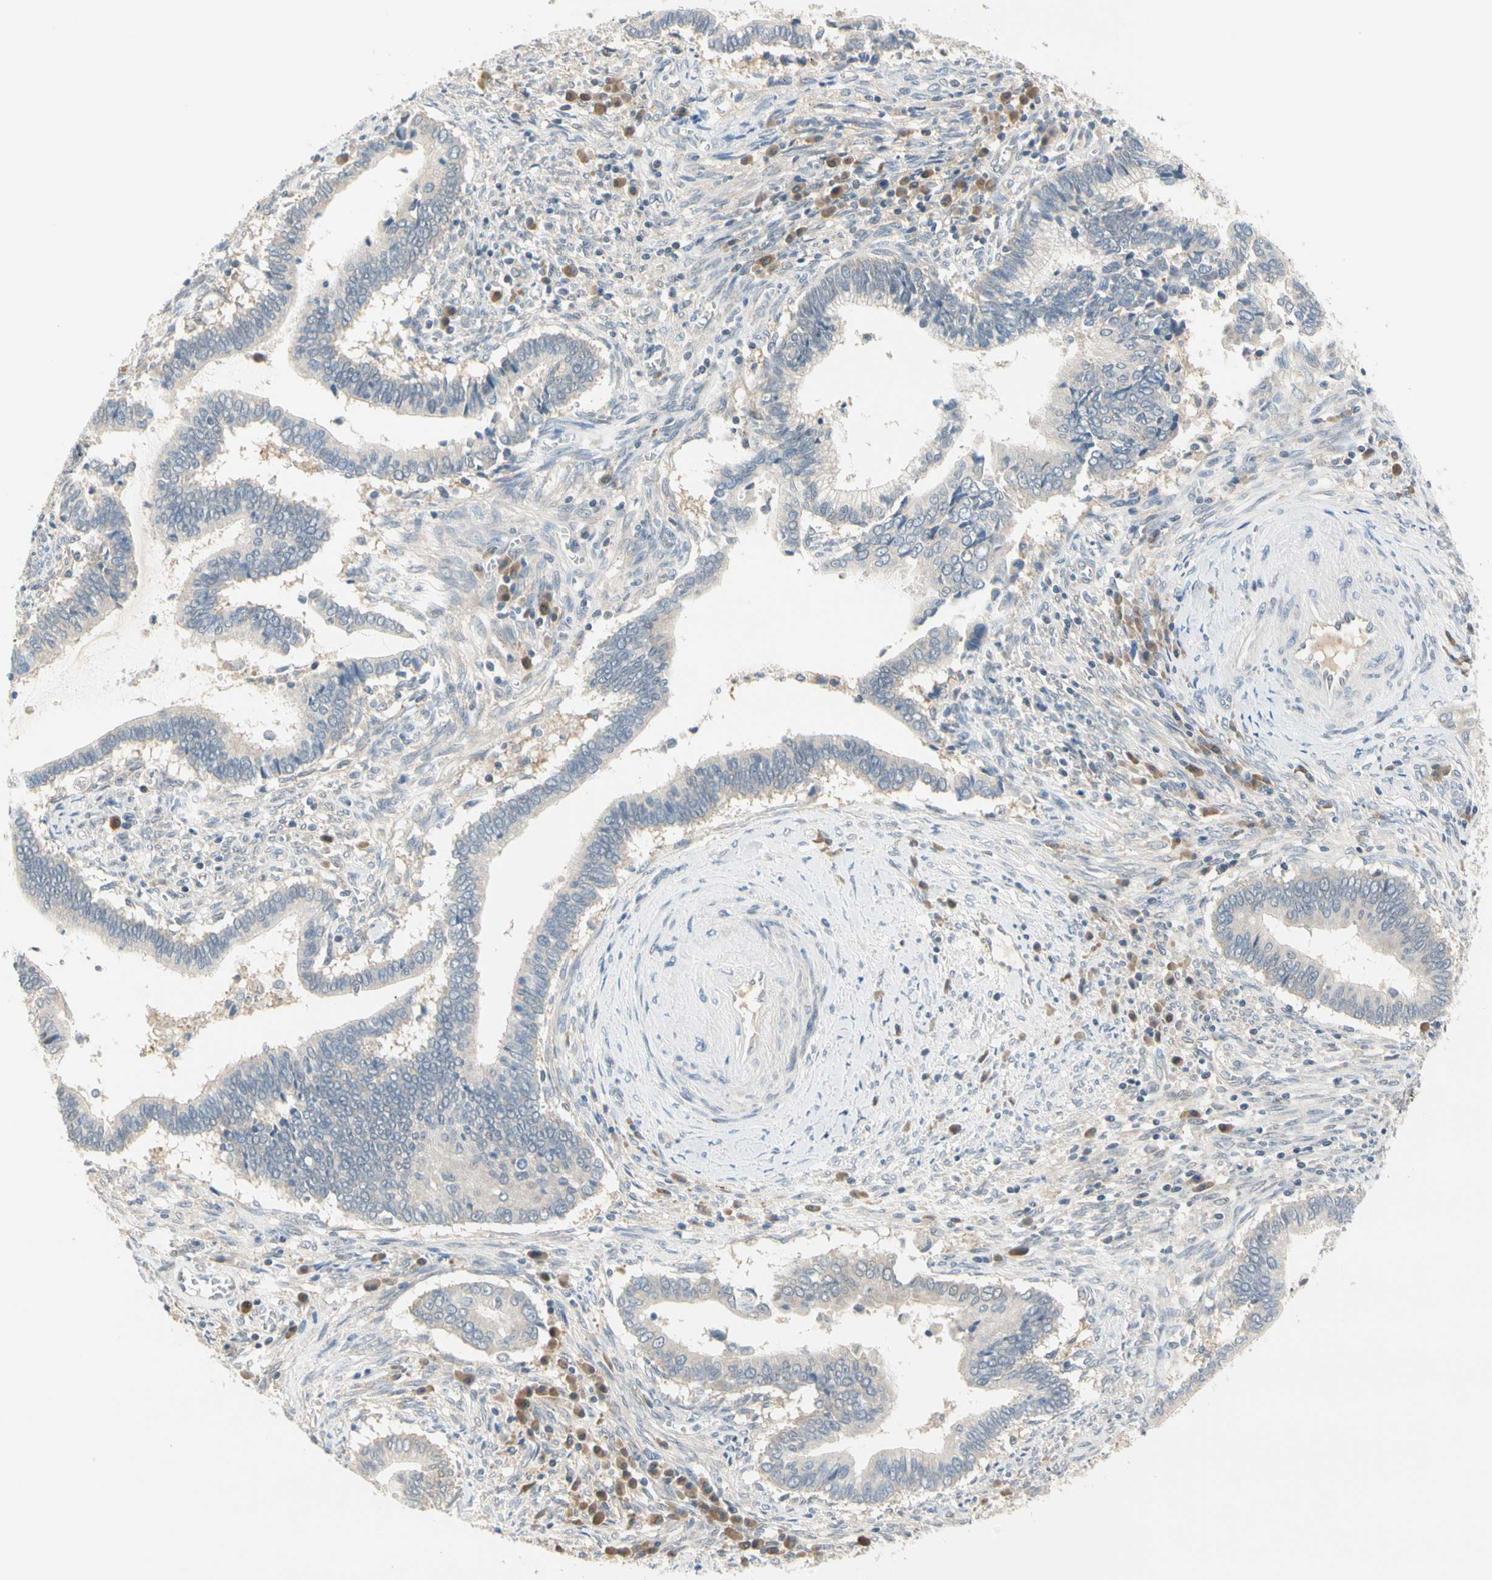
{"staining": {"intensity": "weak", "quantity": ">75%", "location": "cytoplasmic/membranous"}, "tissue": "cervical cancer", "cell_type": "Tumor cells", "image_type": "cancer", "snomed": [{"axis": "morphology", "description": "Adenocarcinoma, NOS"}, {"axis": "topography", "description": "Cervix"}], "caption": "DAB immunohistochemical staining of human cervical cancer demonstrates weak cytoplasmic/membranous protein expression in about >75% of tumor cells.", "gene": "MPI", "patient": {"sex": "female", "age": 44}}